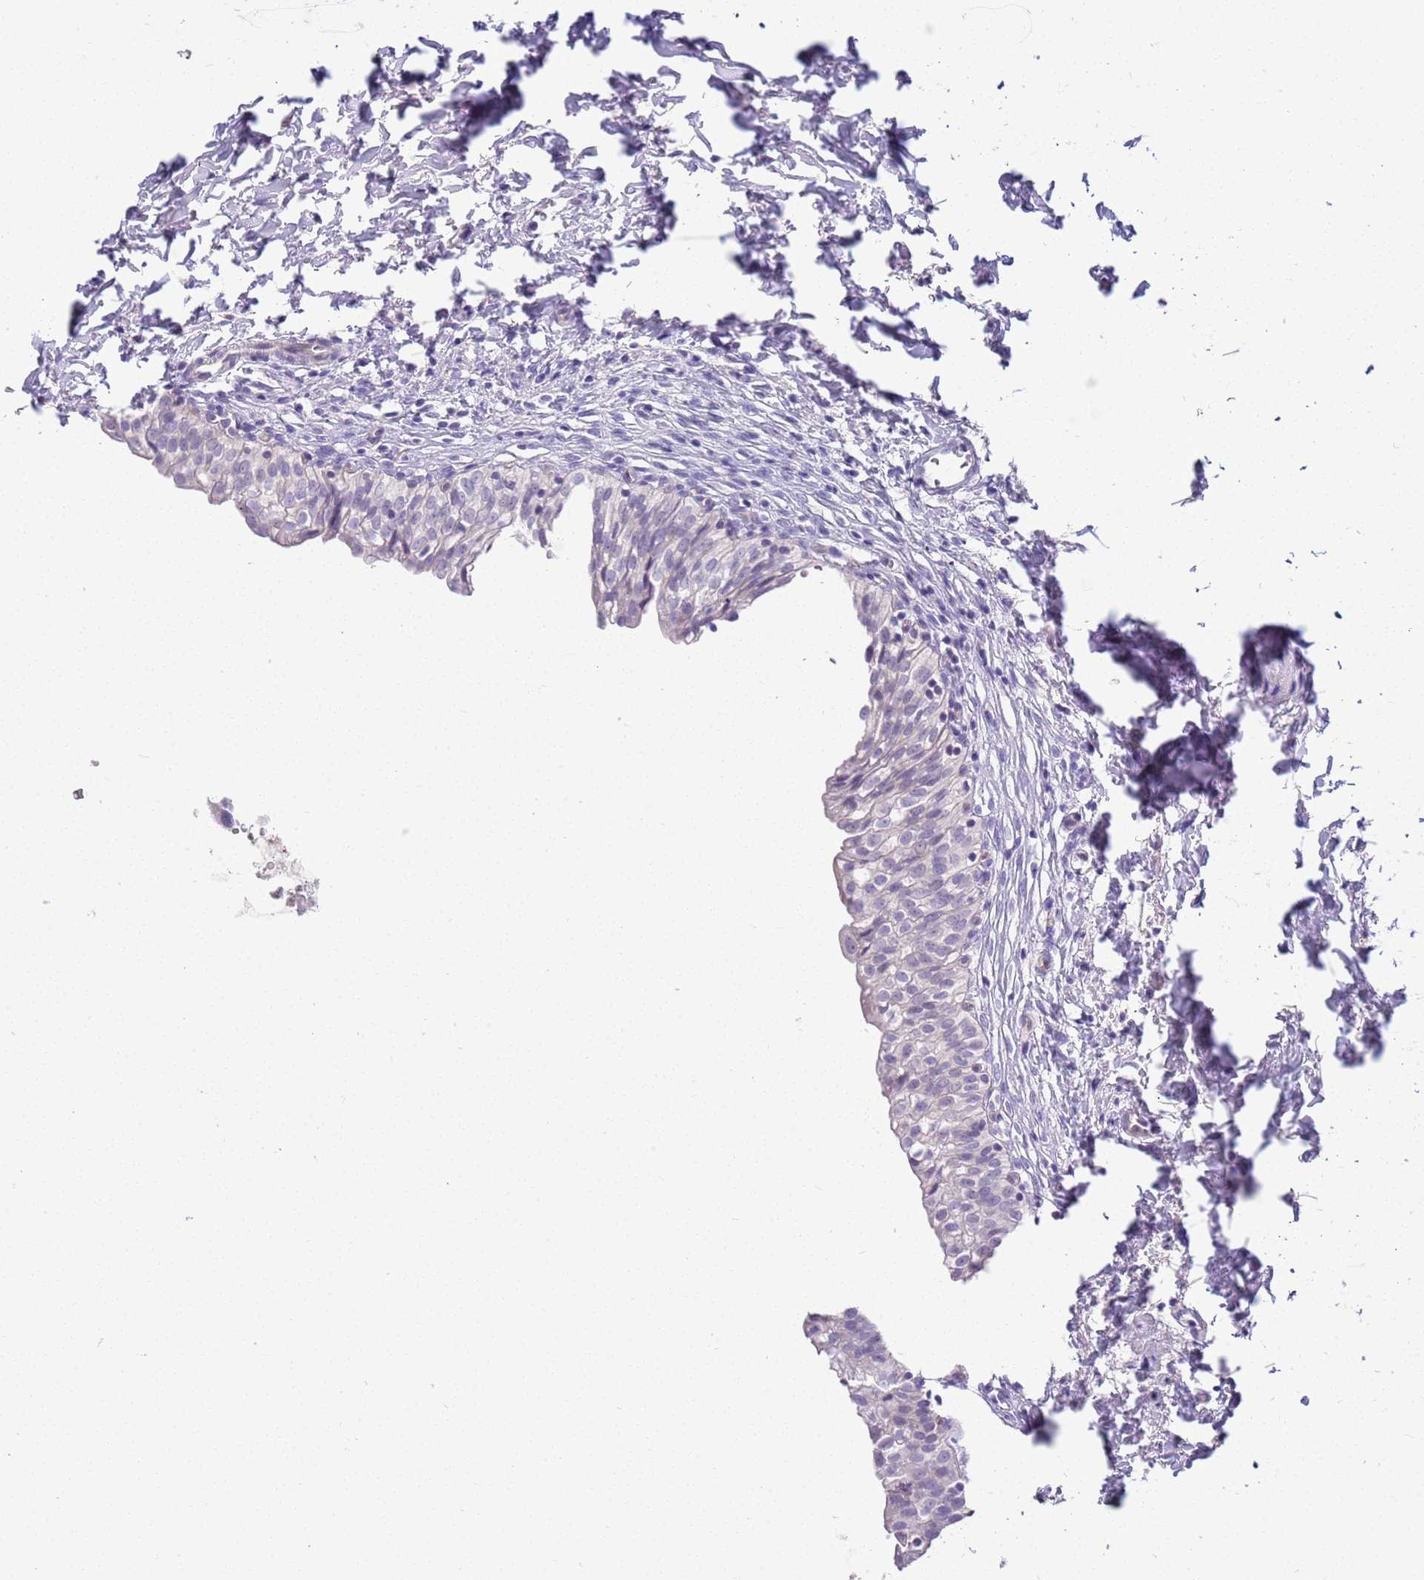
{"staining": {"intensity": "weak", "quantity": "<25%", "location": "nuclear"}, "tissue": "urinary bladder", "cell_type": "Urothelial cells", "image_type": "normal", "snomed": [{"axis": "morphology", "description": "Normal tissue, NOS"}, {"axis": "topography", "description": "Urinary bladder"}], "caption": "A high-resolution photomicrograph shows IHC staining of benign urinary bladder, which demonstrates no significant positivity in urothelial cells.", "gene": "BRMS1L", "patient": {"sex": "male", "age": 55}}